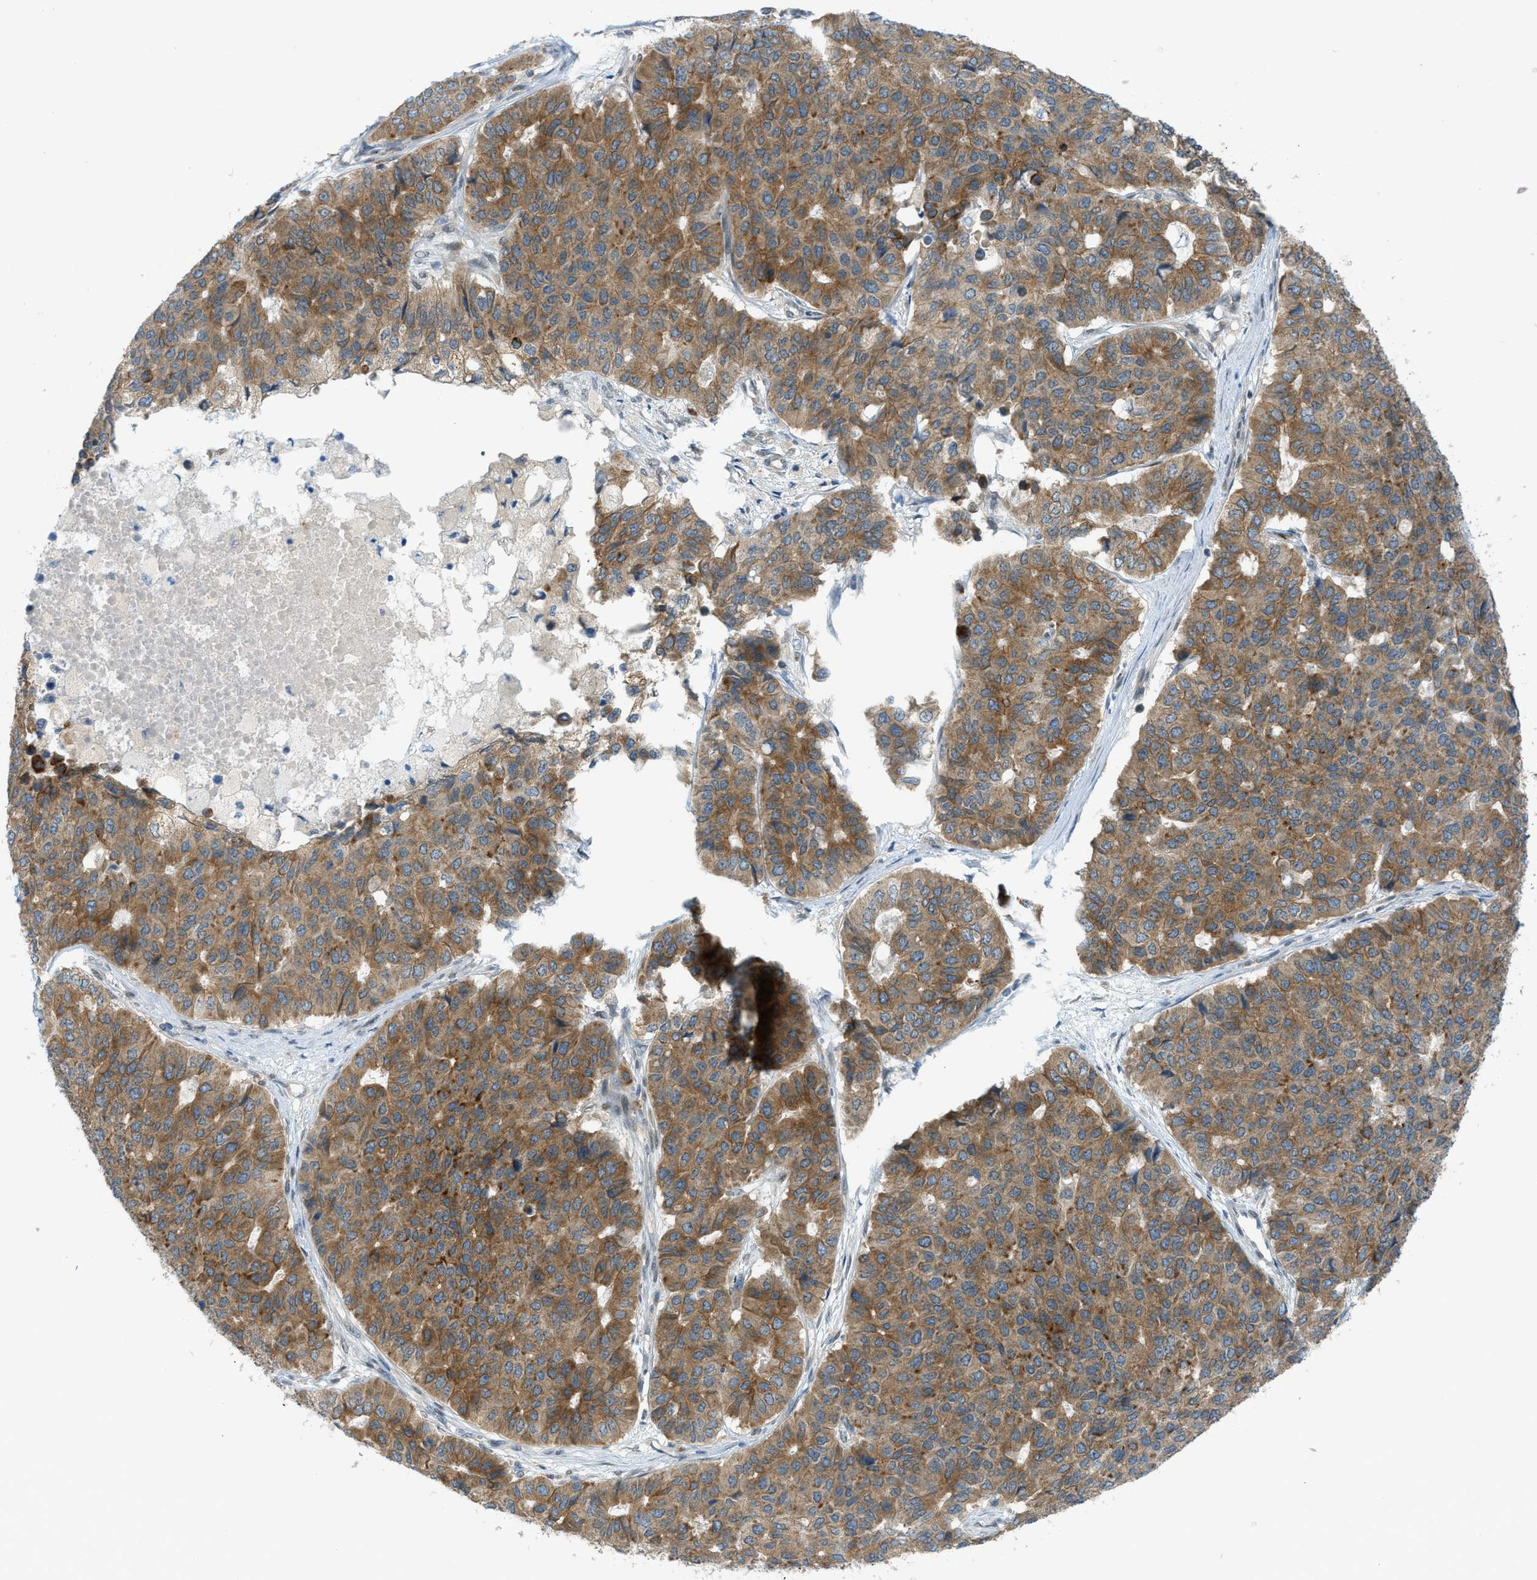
{"staining": {"intensity": "moderate", "quantity": ">75%", "location": "cytoplasmic/membranous"}, "tissue": "pancreatic cancer", "cell_type": "Tumor cells", "image_type": "cancer", "snomed": [{"axis": "morphology", "description": "Adenocarcinoma, NOS"}, {"axis": "topography", "description": "Pancreas"}], "caption": "Immunohistochemical staining of human adenocarcinoma (pancreatic) shows medium levels of moderate cytoplasmic/membranous staining in approximately >75% of tumor cells.", "gene": "DYRK1A", "patient": {"sex": "male", "age": 50}}